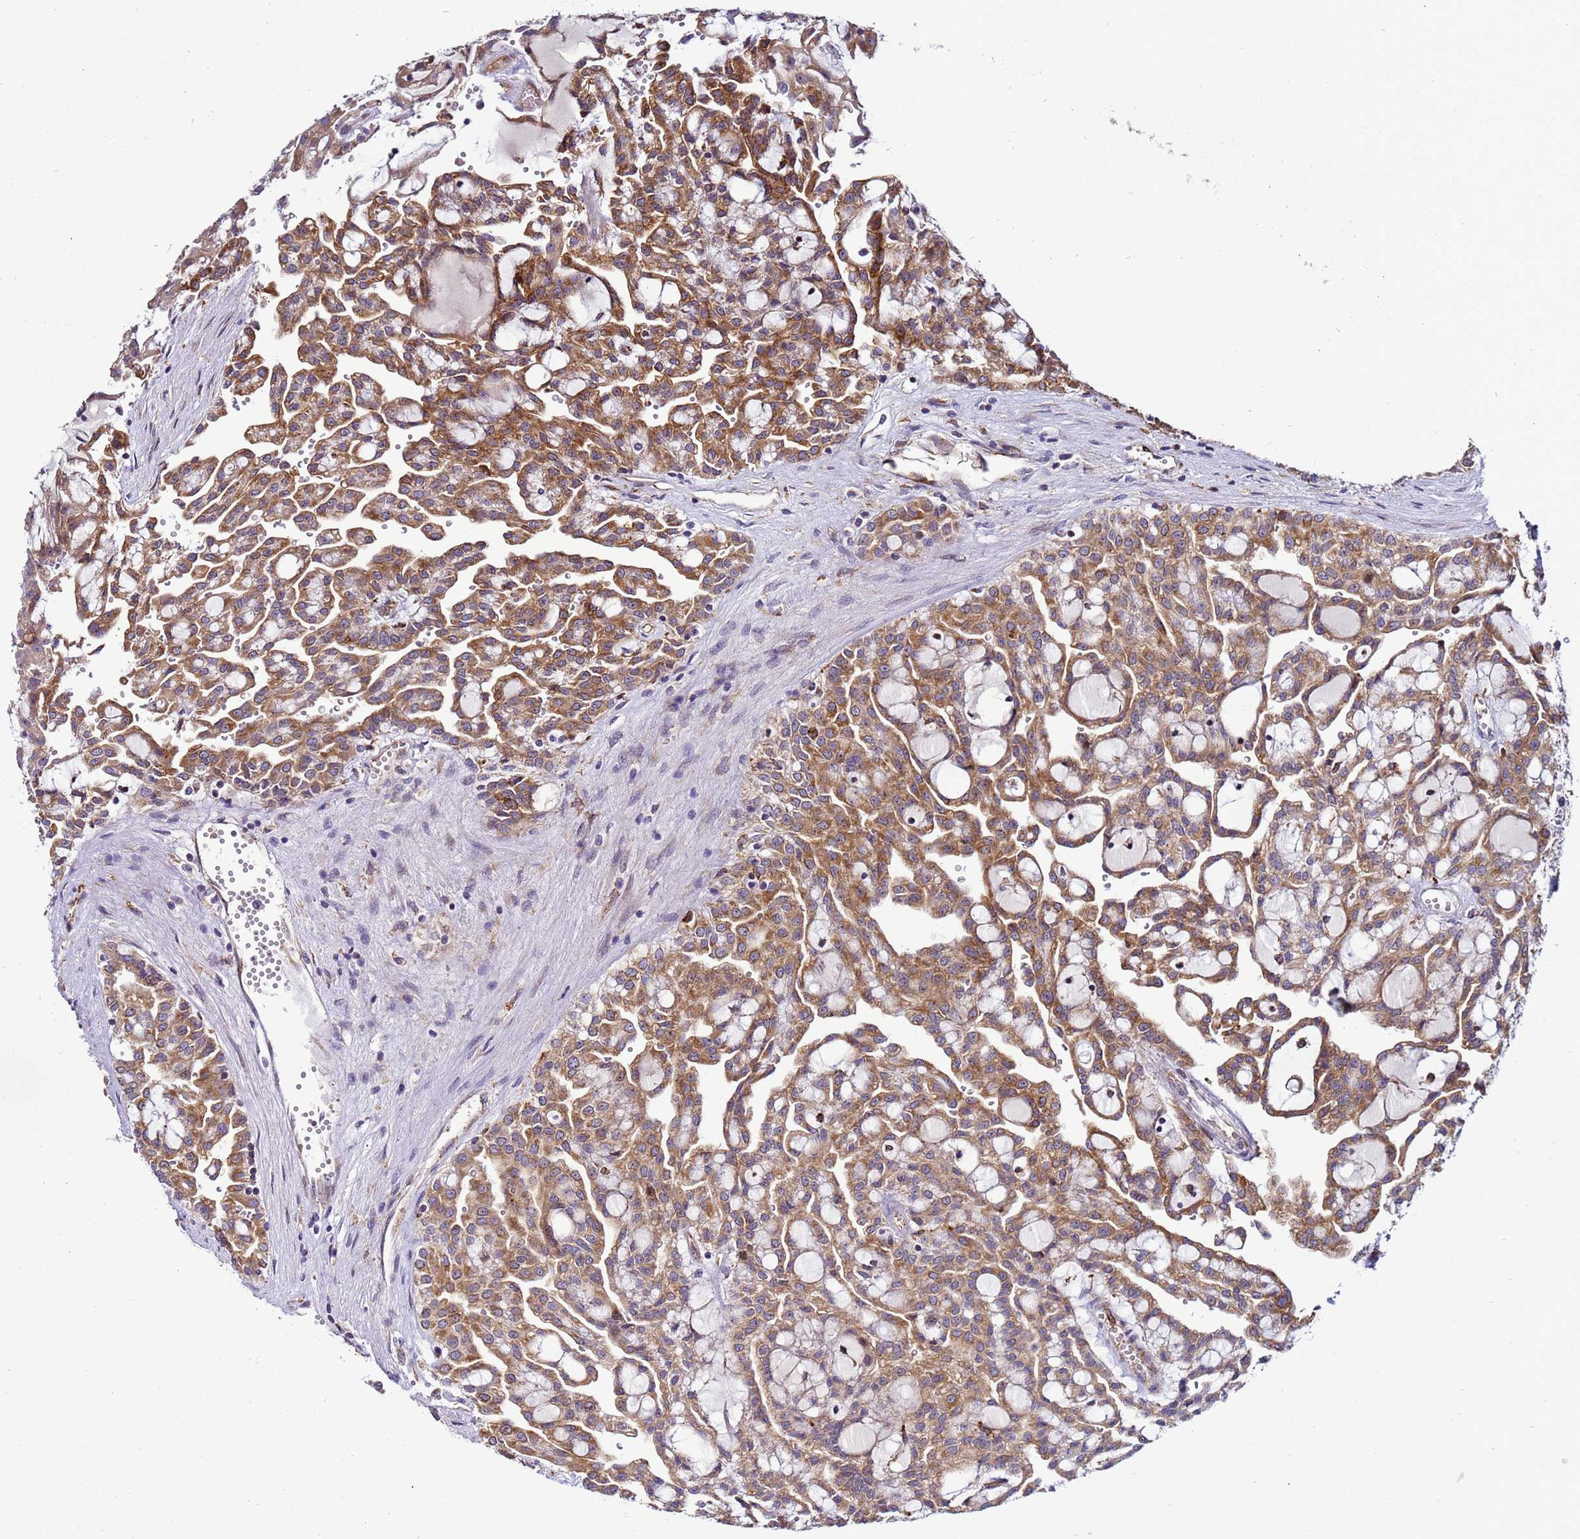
{"staining": {"intensity": "moderate", "quantity": ">75%", "location": "cytoplasmic/membranous"}, "tissue": "renal cancer", "cell_type": "Tumor cells", "image_type": "cancer", "snomed": [{"axis": "morphology", "description": "Adenocarcinoma, NOS"}, {"axis": "topography", "description": "Kidney"}], "caption": "Protein staining of renal cancer tissue demonstrates moderate cytoplasmic/membranous positivity in approximately >75% of tumor cells.", "gene": "NOL8", "patient": {"sex": "male", "age": 63}}